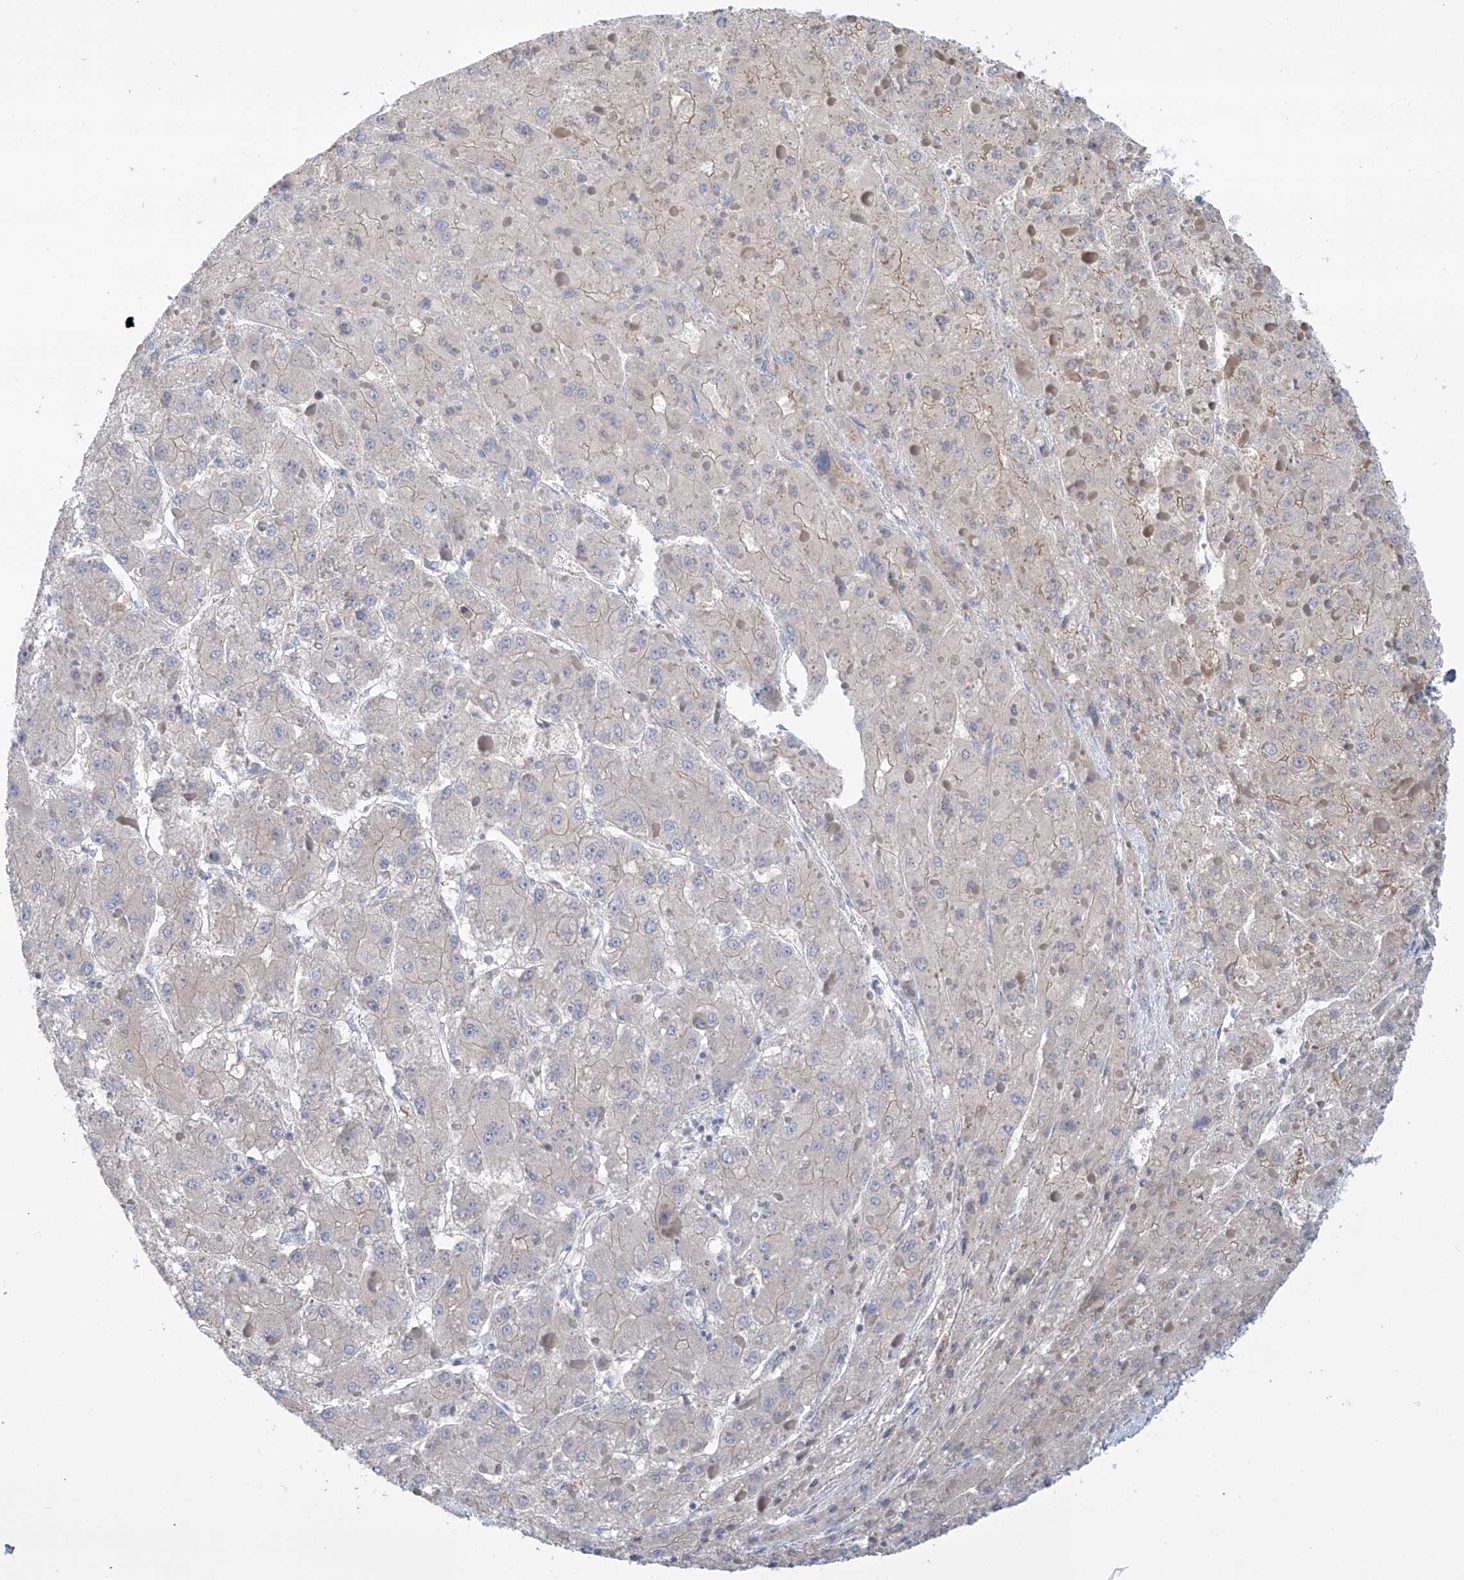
{"staining": {"intensity": "negative", "quantity": "none", "location": "none"}, "tissue": "liver cancer", "cell_type": "Tumor cells", "image_type": "cancer", "snomed": [{"axis": "morphology", "description": "Carcinoma, Hepatocellular, NOS"}, {"axis": "topography", "description": "Liver"}], "caption": "Immunohistochemistry of human liver cancer (hepatocellular carcinoma) exhibits no staining in tumor cells.", "gene": "TMEM209", "patient": {"sex": "female", "age": 73}}